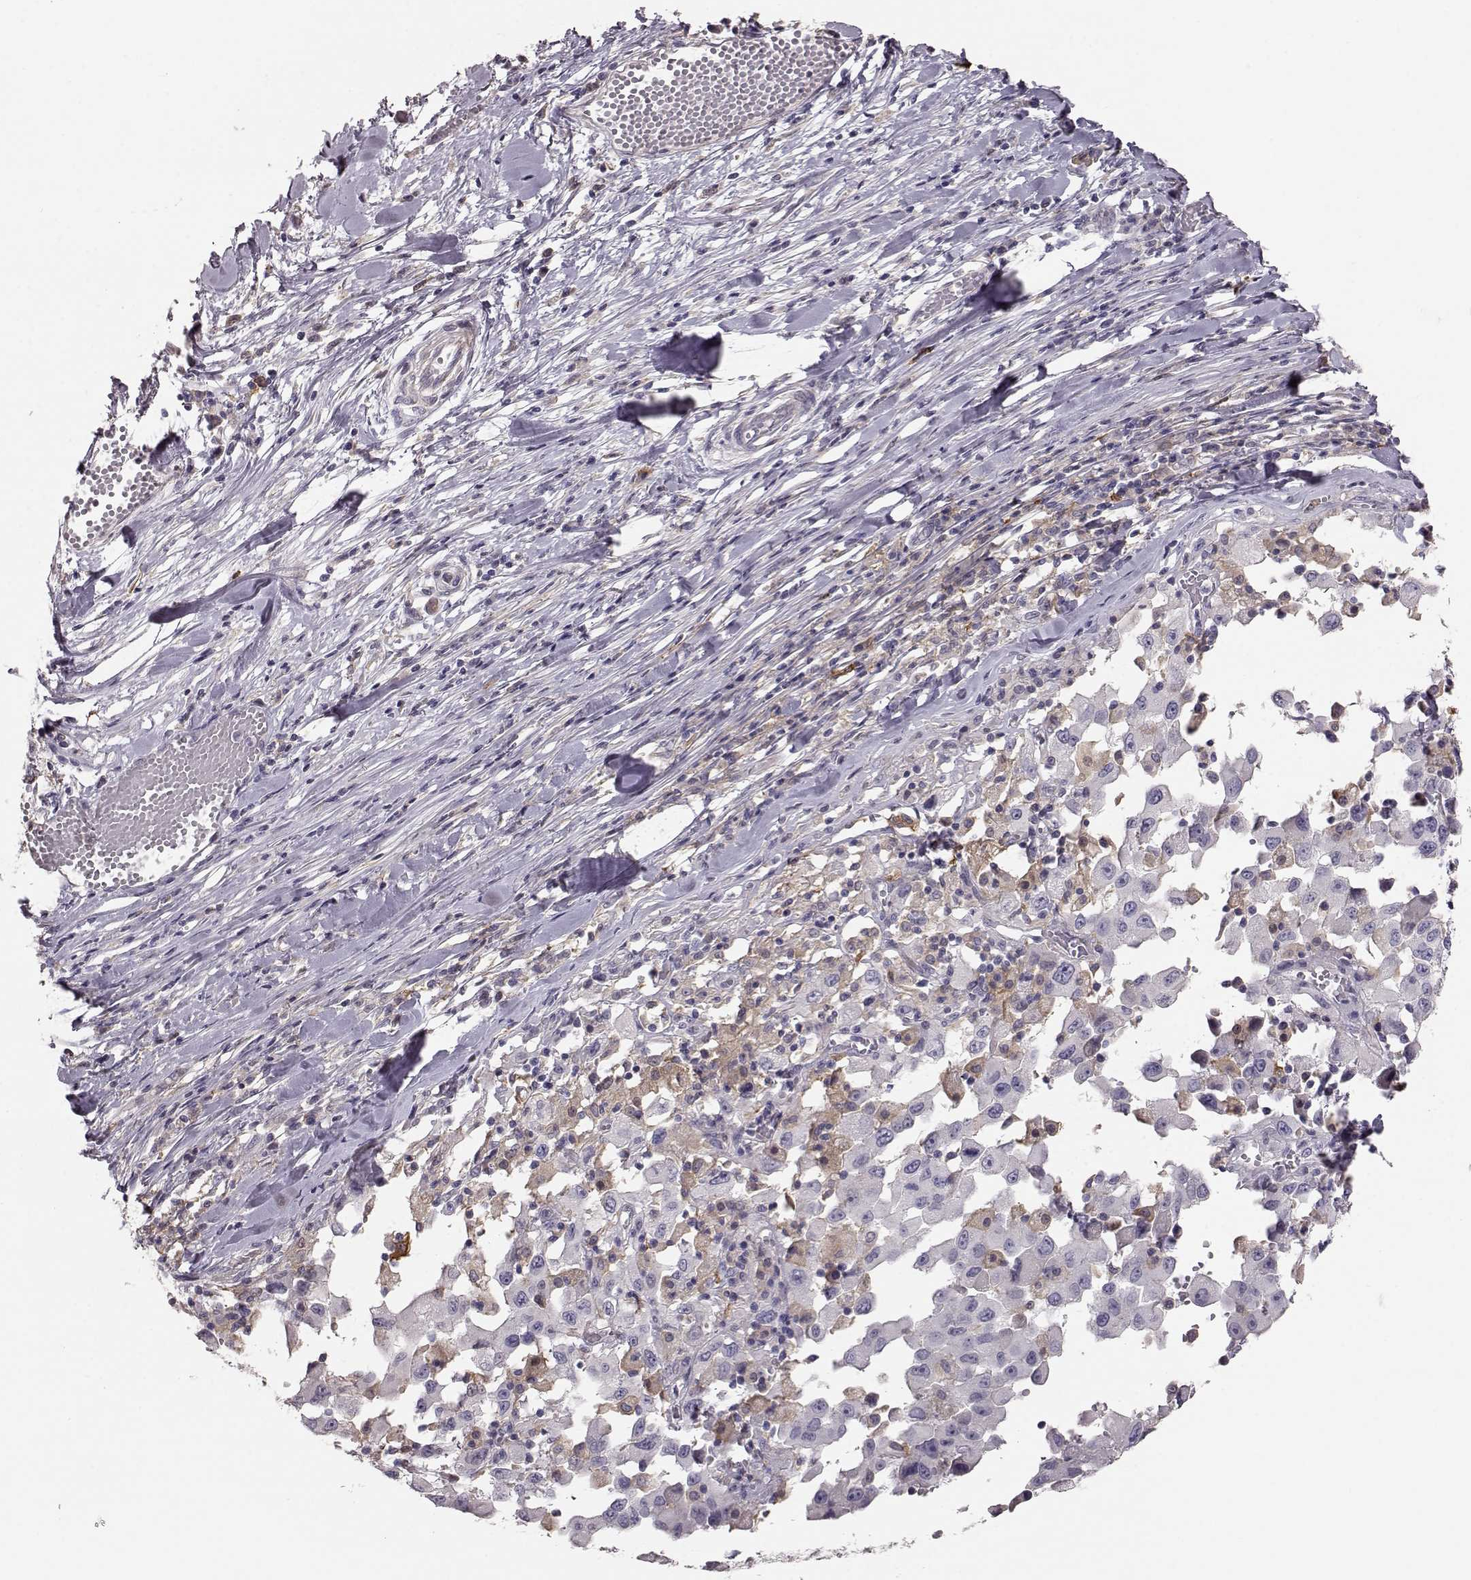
{"staining": {"intensity": "negative", "quantity": "none", "location": "none"}, "tissue": "melanoma", "cell_type": "Tumor cells", "image_type": "cancer", "snomed": [{"axis": "morphology", "description": "Malignant melanoma, Metastatic site"}, {"axis": "topography", "description": "Lymph node"}], "caption": "Malignant melanoma (metastatic site) was stained to show a protein in brown. There is no significant staining in tumor cells.", "gene": "GPR50", "patient": {"sex": "male", "age": 50}}